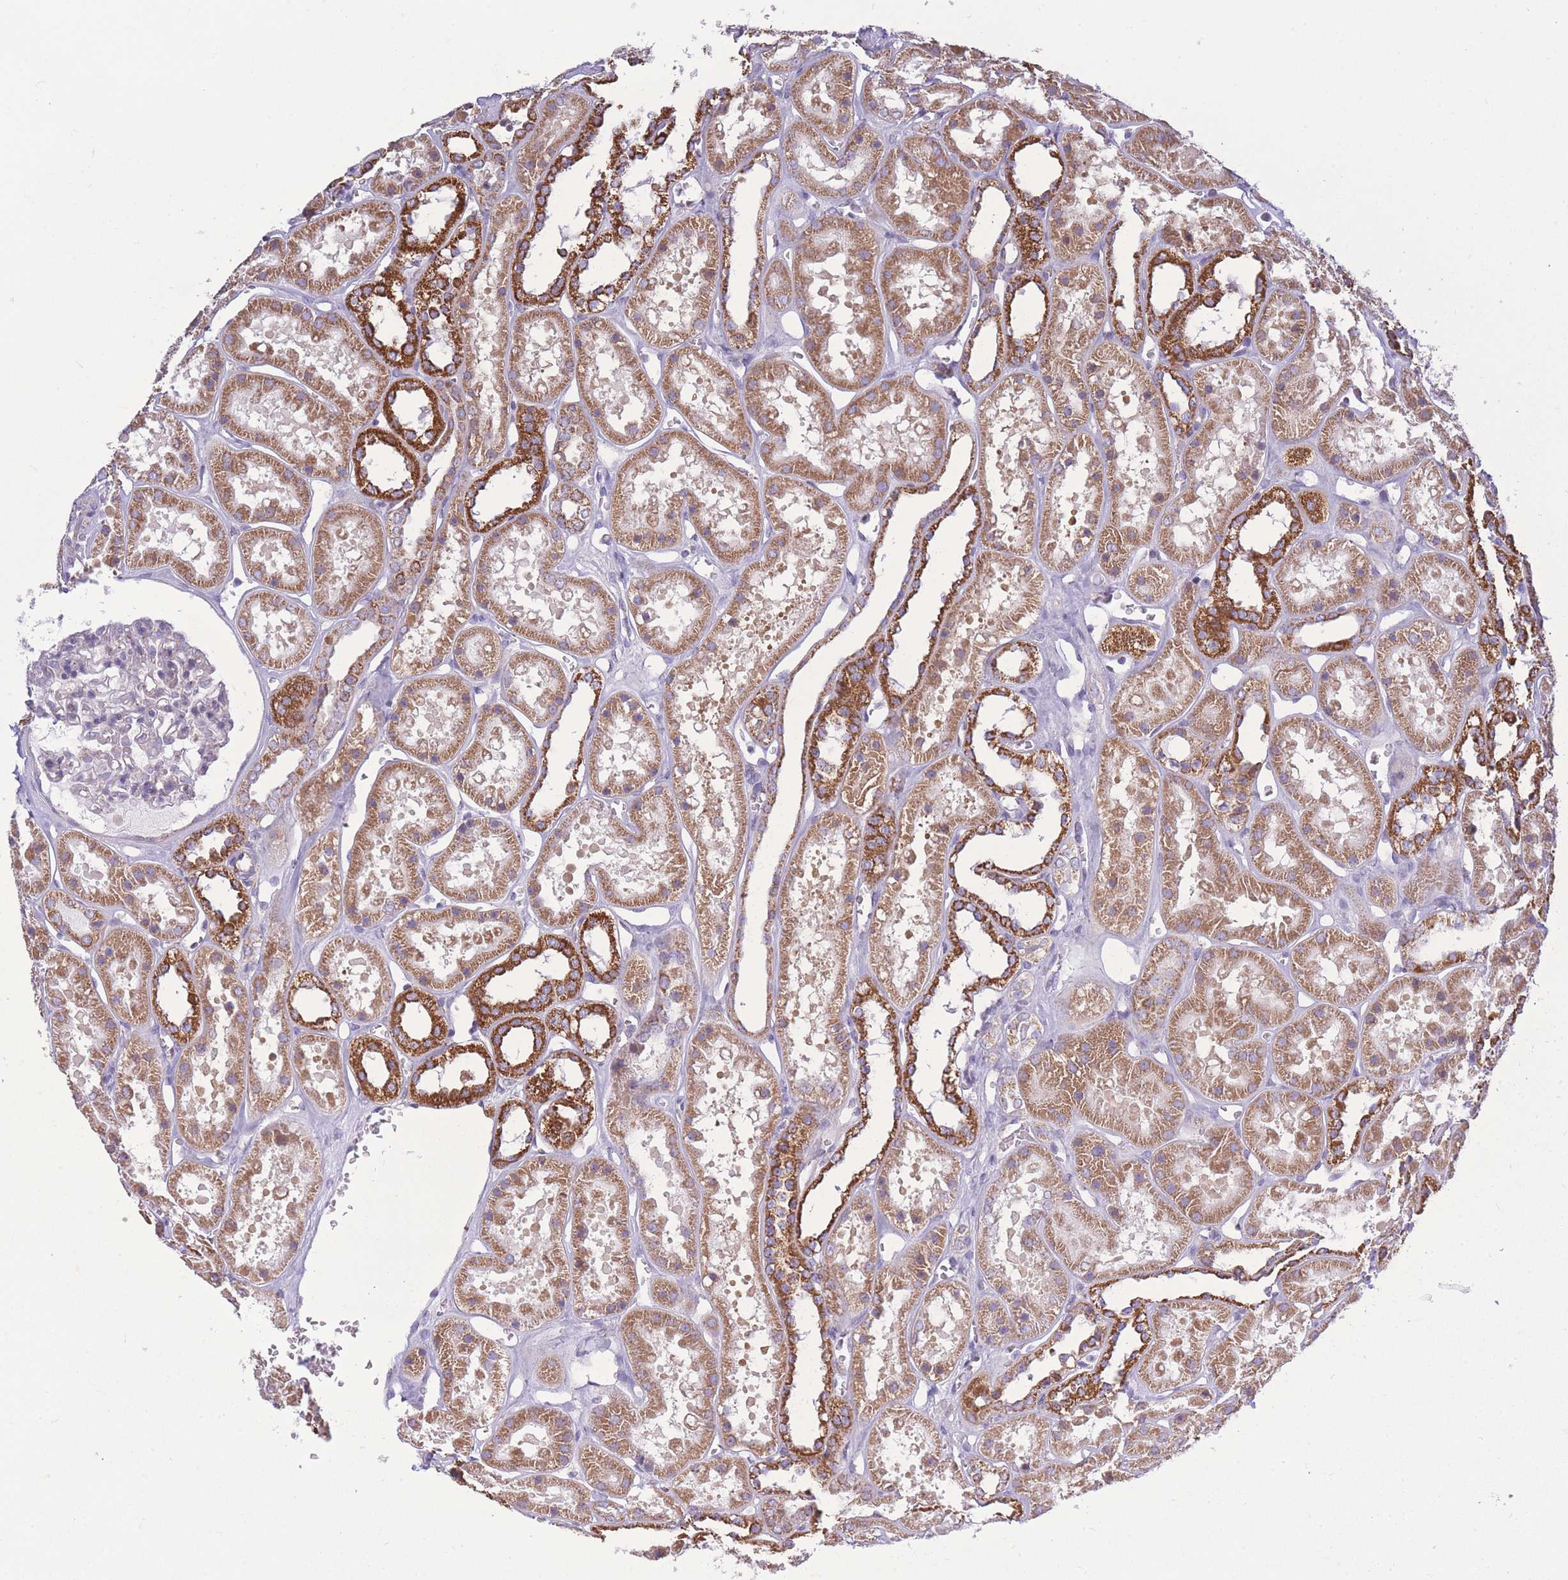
{"staining": {"intensity": "negative", "quantity": "none", "location": "none"}, "tissue": "kidney", "cell_type": "Cells in glomeruli", "image_type": "normal", "snomed": [{"axis": "morphology", "description": "Normal tissue, NOS"}, {"axis": "topography", "description": "Kidney"}], "caption": "Immunohistochemistry micrograph of unremarkable kidney: human kidney stained with DAB exhibits no significant protein staining in cells in glomeruli. (Immunohistochemistry, brightfield microscopy, high magnification).", "gene": "PDHA1", "patient": {"sex": "female", "age": 41}}